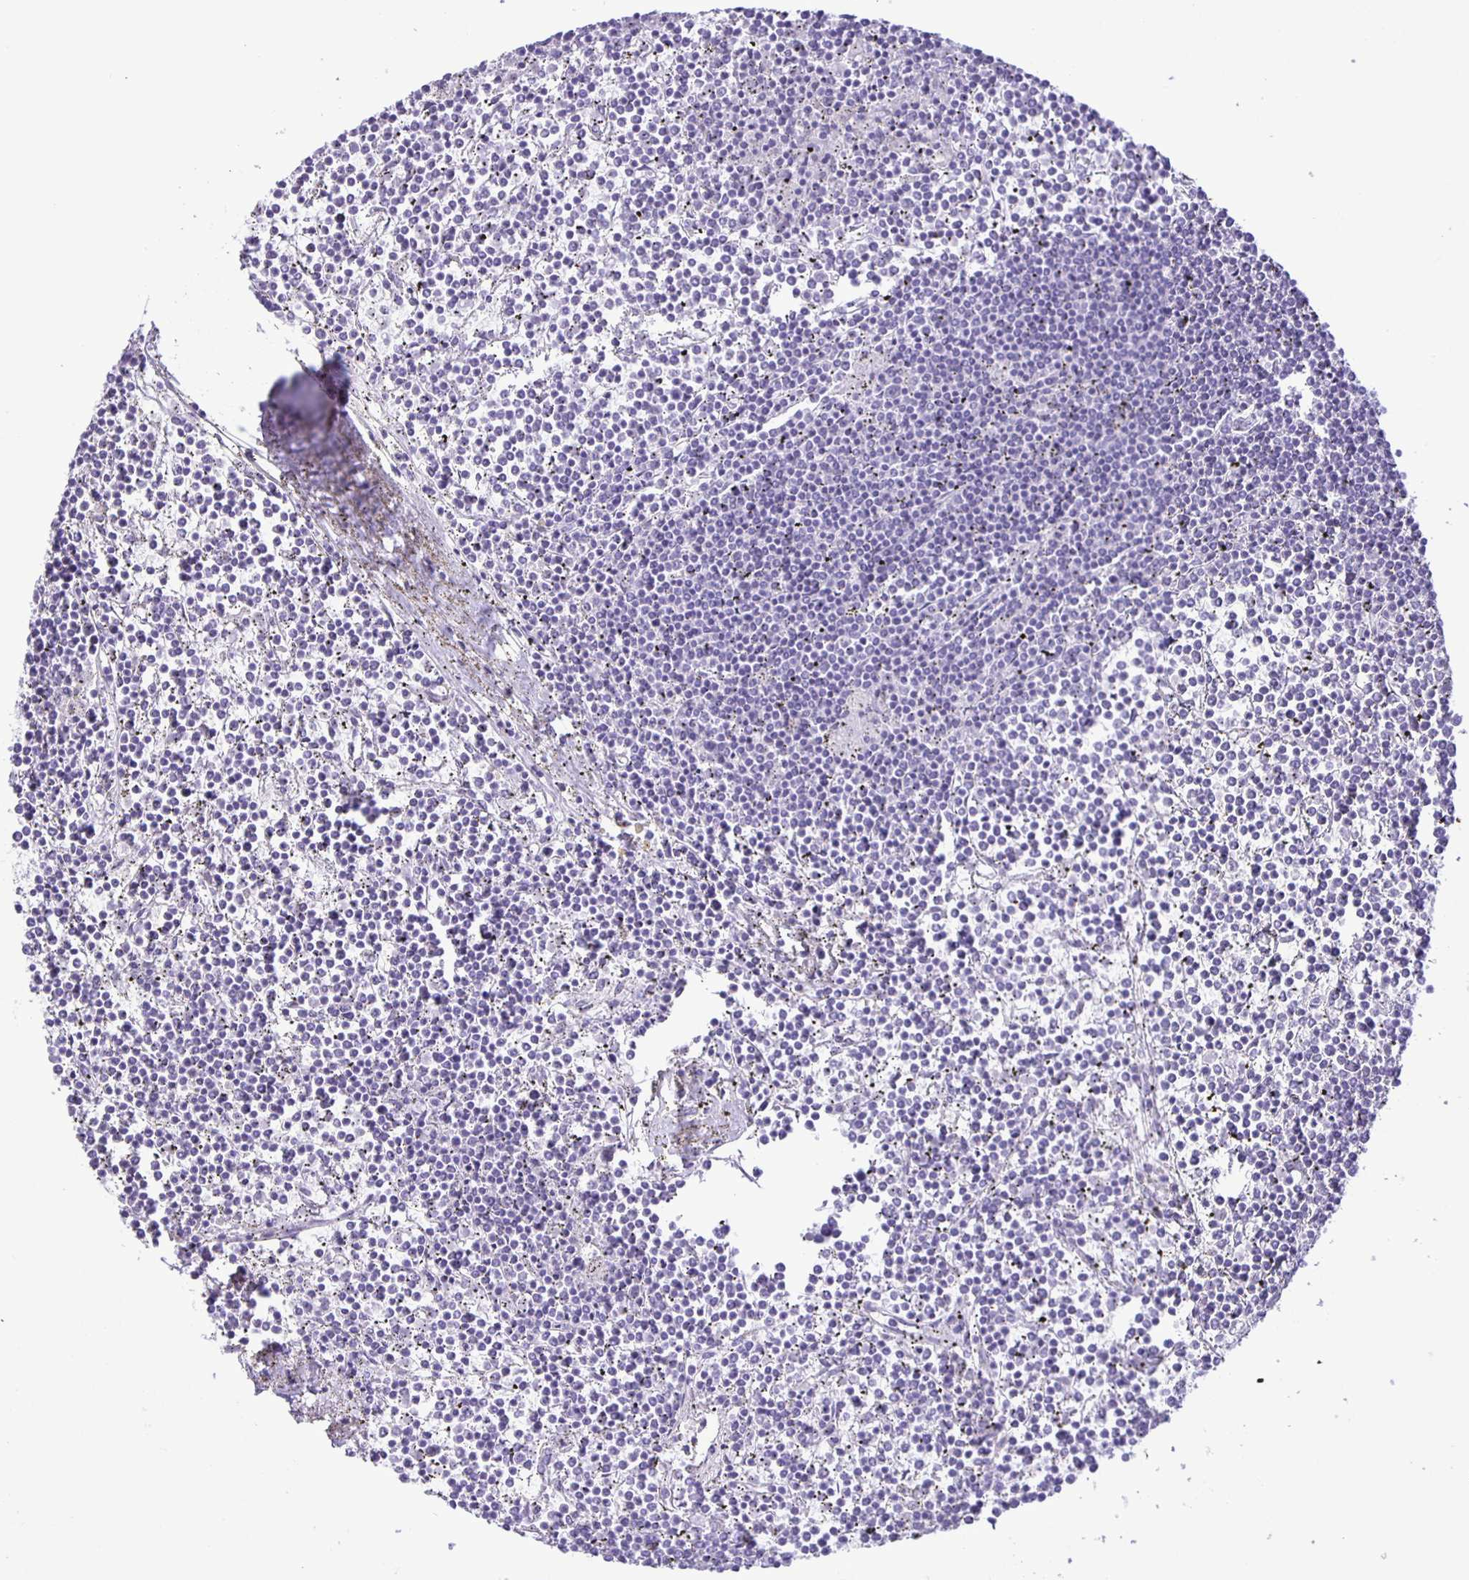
{"staining": {"intensity": "negative", "quantity": "none", "location": "none"}, "tissue": "lymphoma", "cell_type": "Tumor cells", "image_type": "cancer", "snomed": [{"axis": "morphology", "description": "Malignant lymphoma, non-Hodgkin's type, Low grade"}, {"axis": "topography", "description": "Spleen"}], "caption": "This is an IHC image of human lymphoma. There is no expression in tumor cells.", "gene": "EZHIP", "patient": {"sex": "female", "age": 19}}